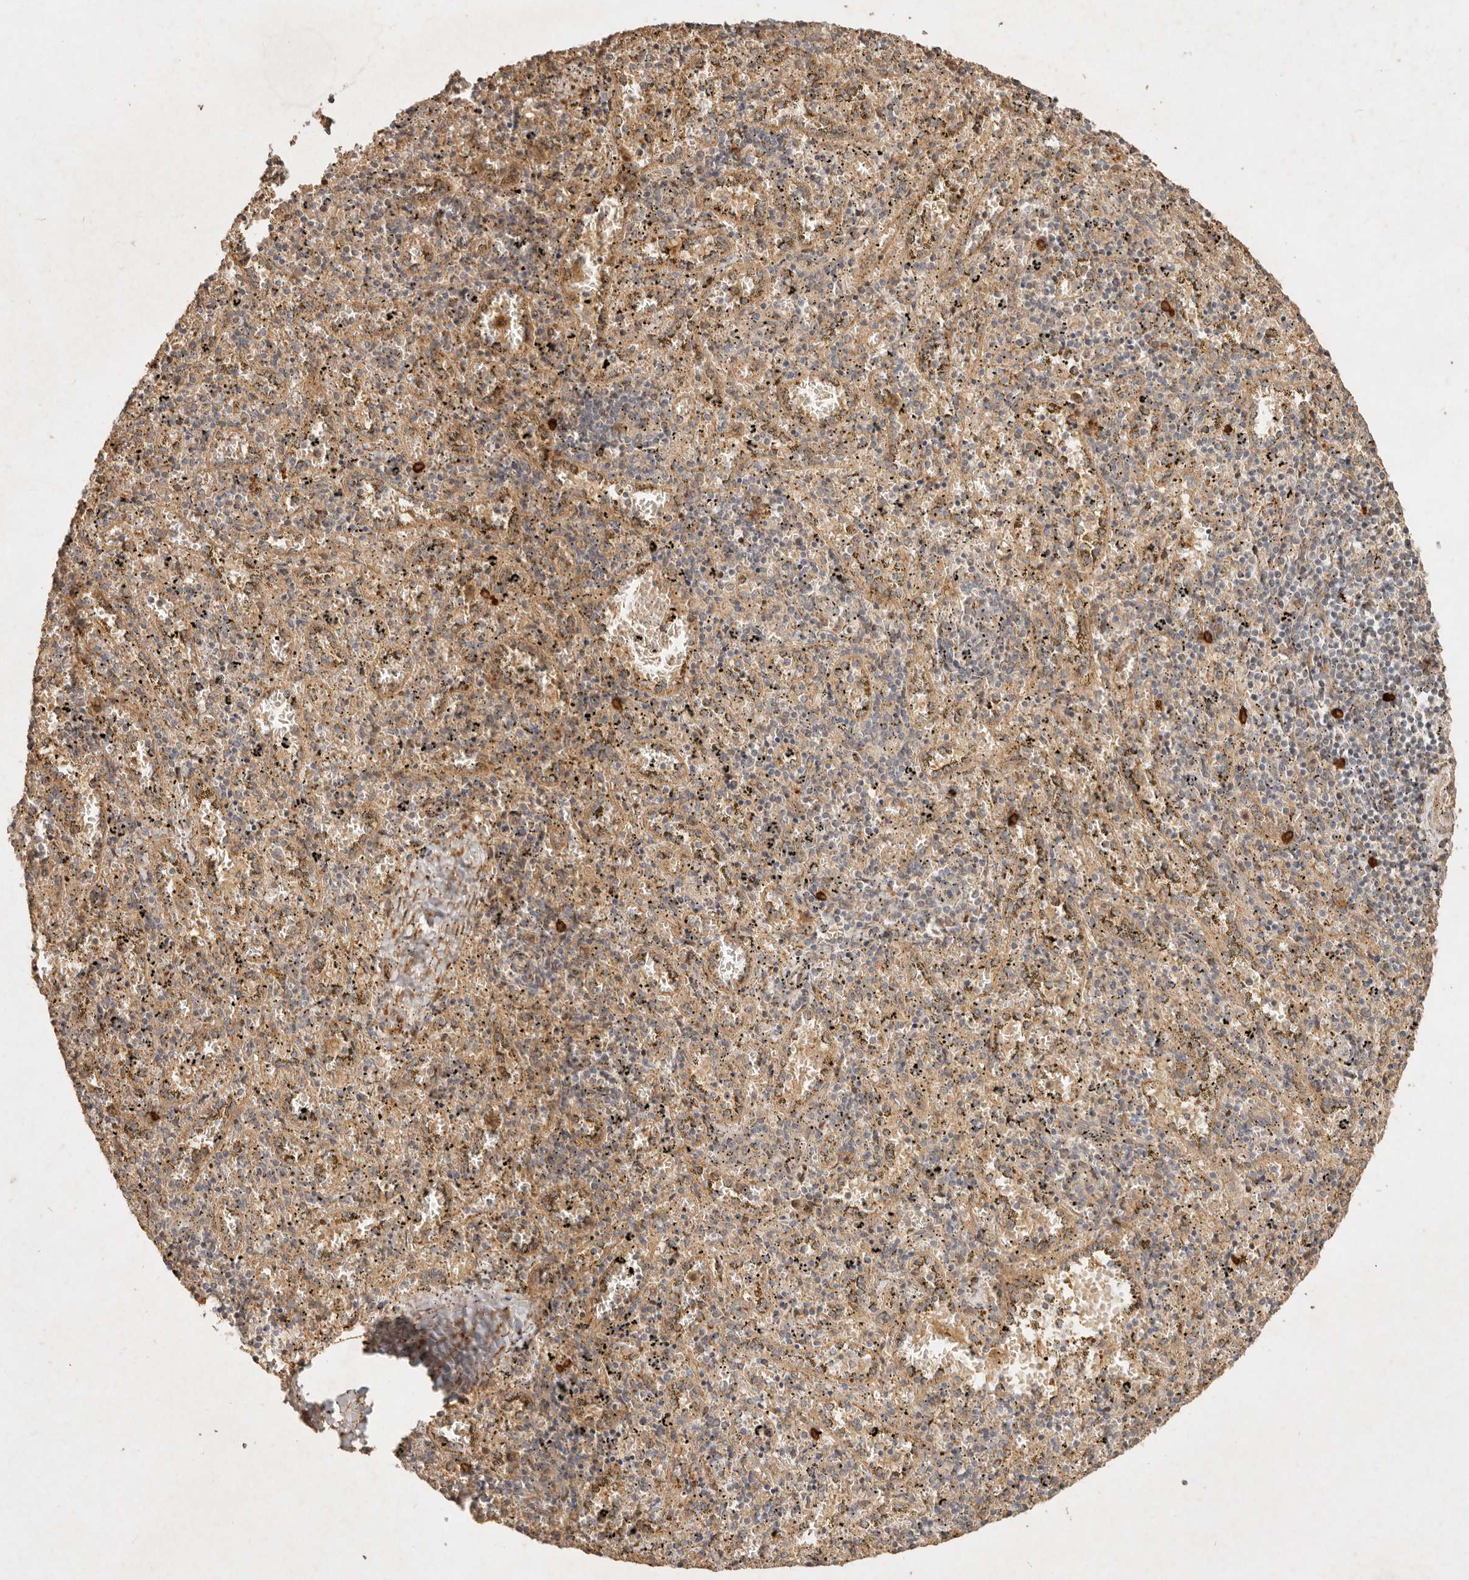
{"staining": {"intensity": "weak", "quantity": "25%-75%", "location": "cytoplasmic/membranous"}, "tissue": "spleen", "cell_type": "Cells in red pulp", "image_type": "normal", "snomed": [{"axis": "morphology", "description": "Normal tissue, NOS"}, {"axis": "topography", "description": "Spleen"}], "caption": "A low amount of weak cytoplasmic/membranous expression is appreciated in about 25%-75% of cells in red pulp in unremarkable spleen. (IHC, brightfield microscopy, high magnification).", "gene": "CLEC4C", "patient": {"sex": "male", "age": 11}}